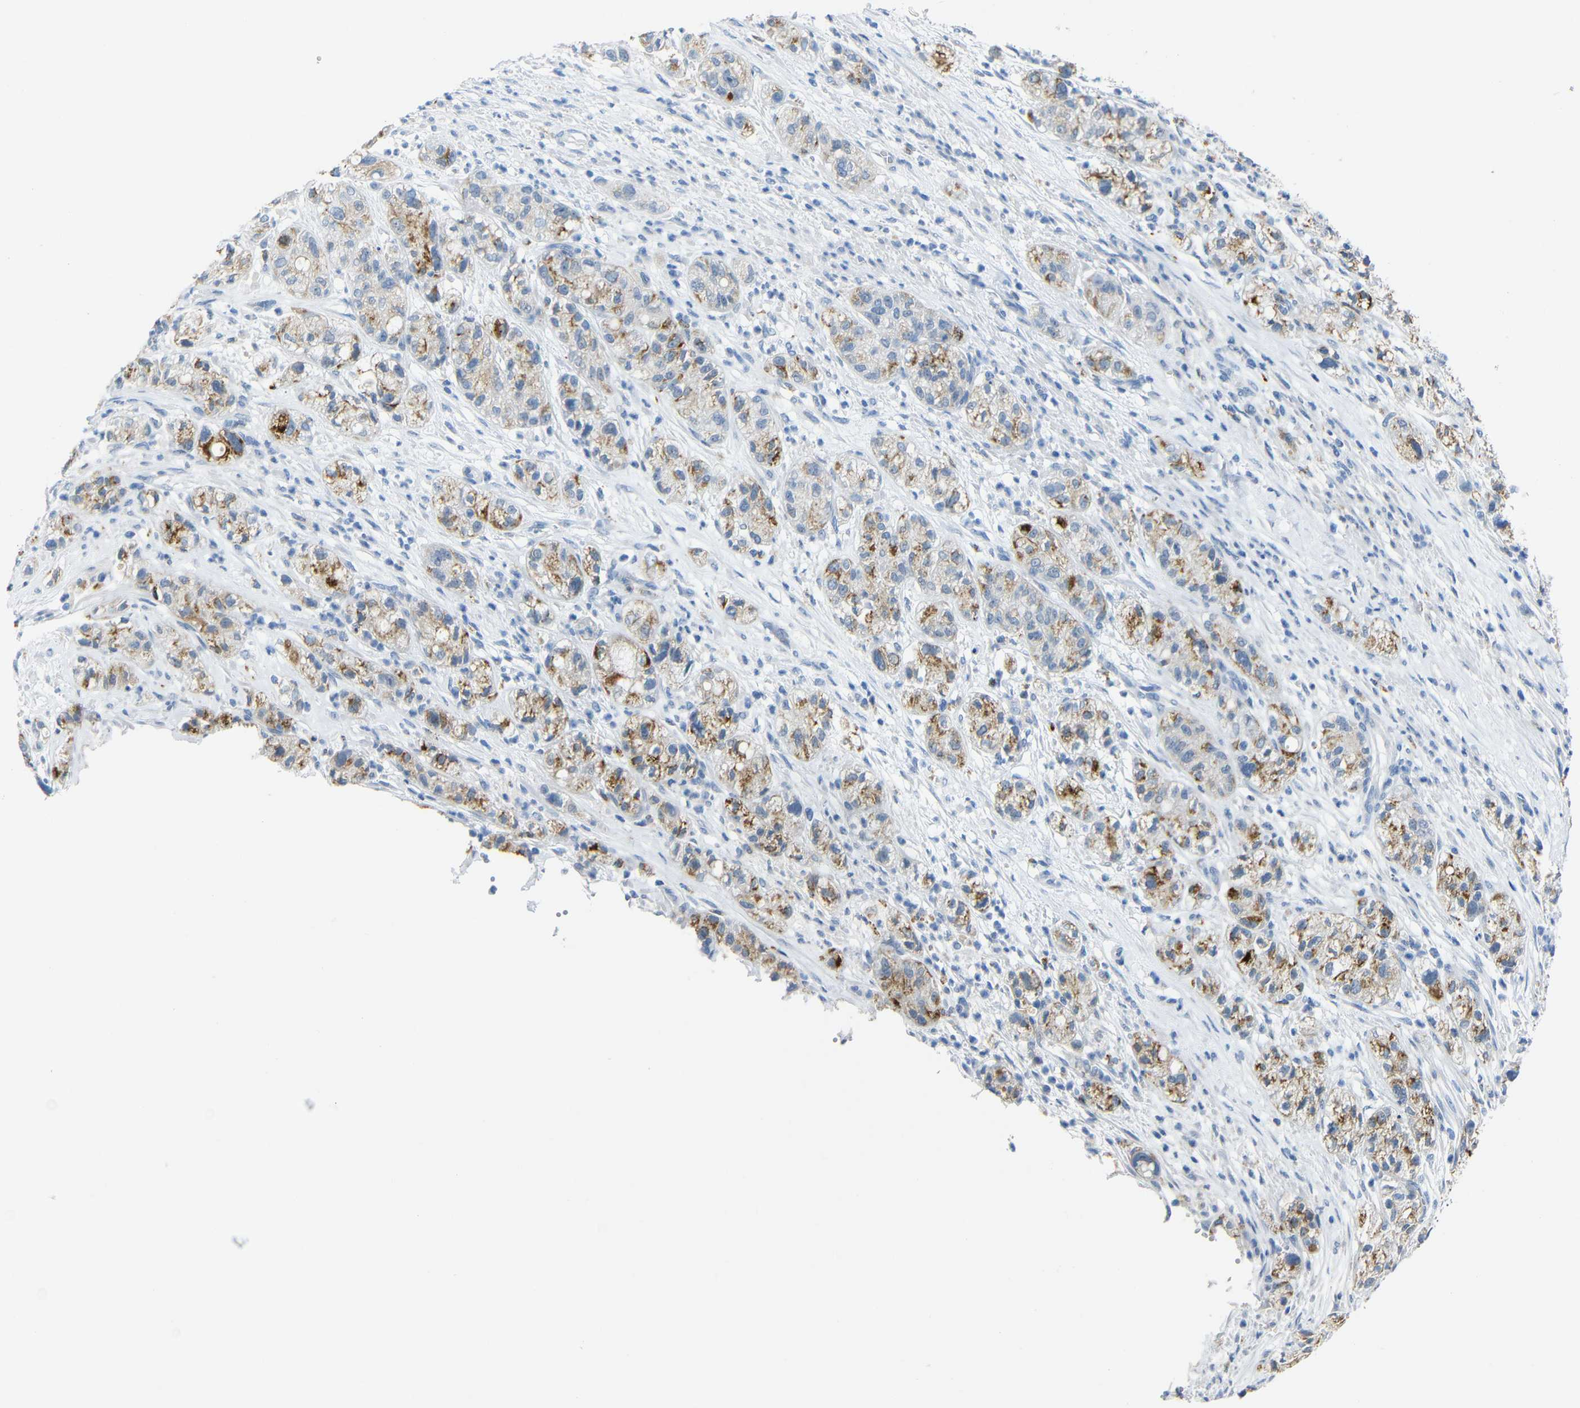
{"staining": {"intensity": "moderate", "quantity": "25%-75%", "location": "cytoplasmic/membranous"}, "tissue": "pancreatic cancer", "cell_type": "Tumor cells", "image_type": "cancer", "snomed": [{"axis": "morphology", "description": "Adenocarcinoma, NOS"}, {"axis": "topography", "description": "Pancreas"}], "caption": "Protein expression analysis of pancreatic cancer displays moderate cytoplasmic/membranous positivity in about 25%-75% of tumor cells. (DAB IHC, brown staining for protein, blue staining for nuclei).", "gene": "C15orf48", "patient": {"sex": "female", "age": 78}}